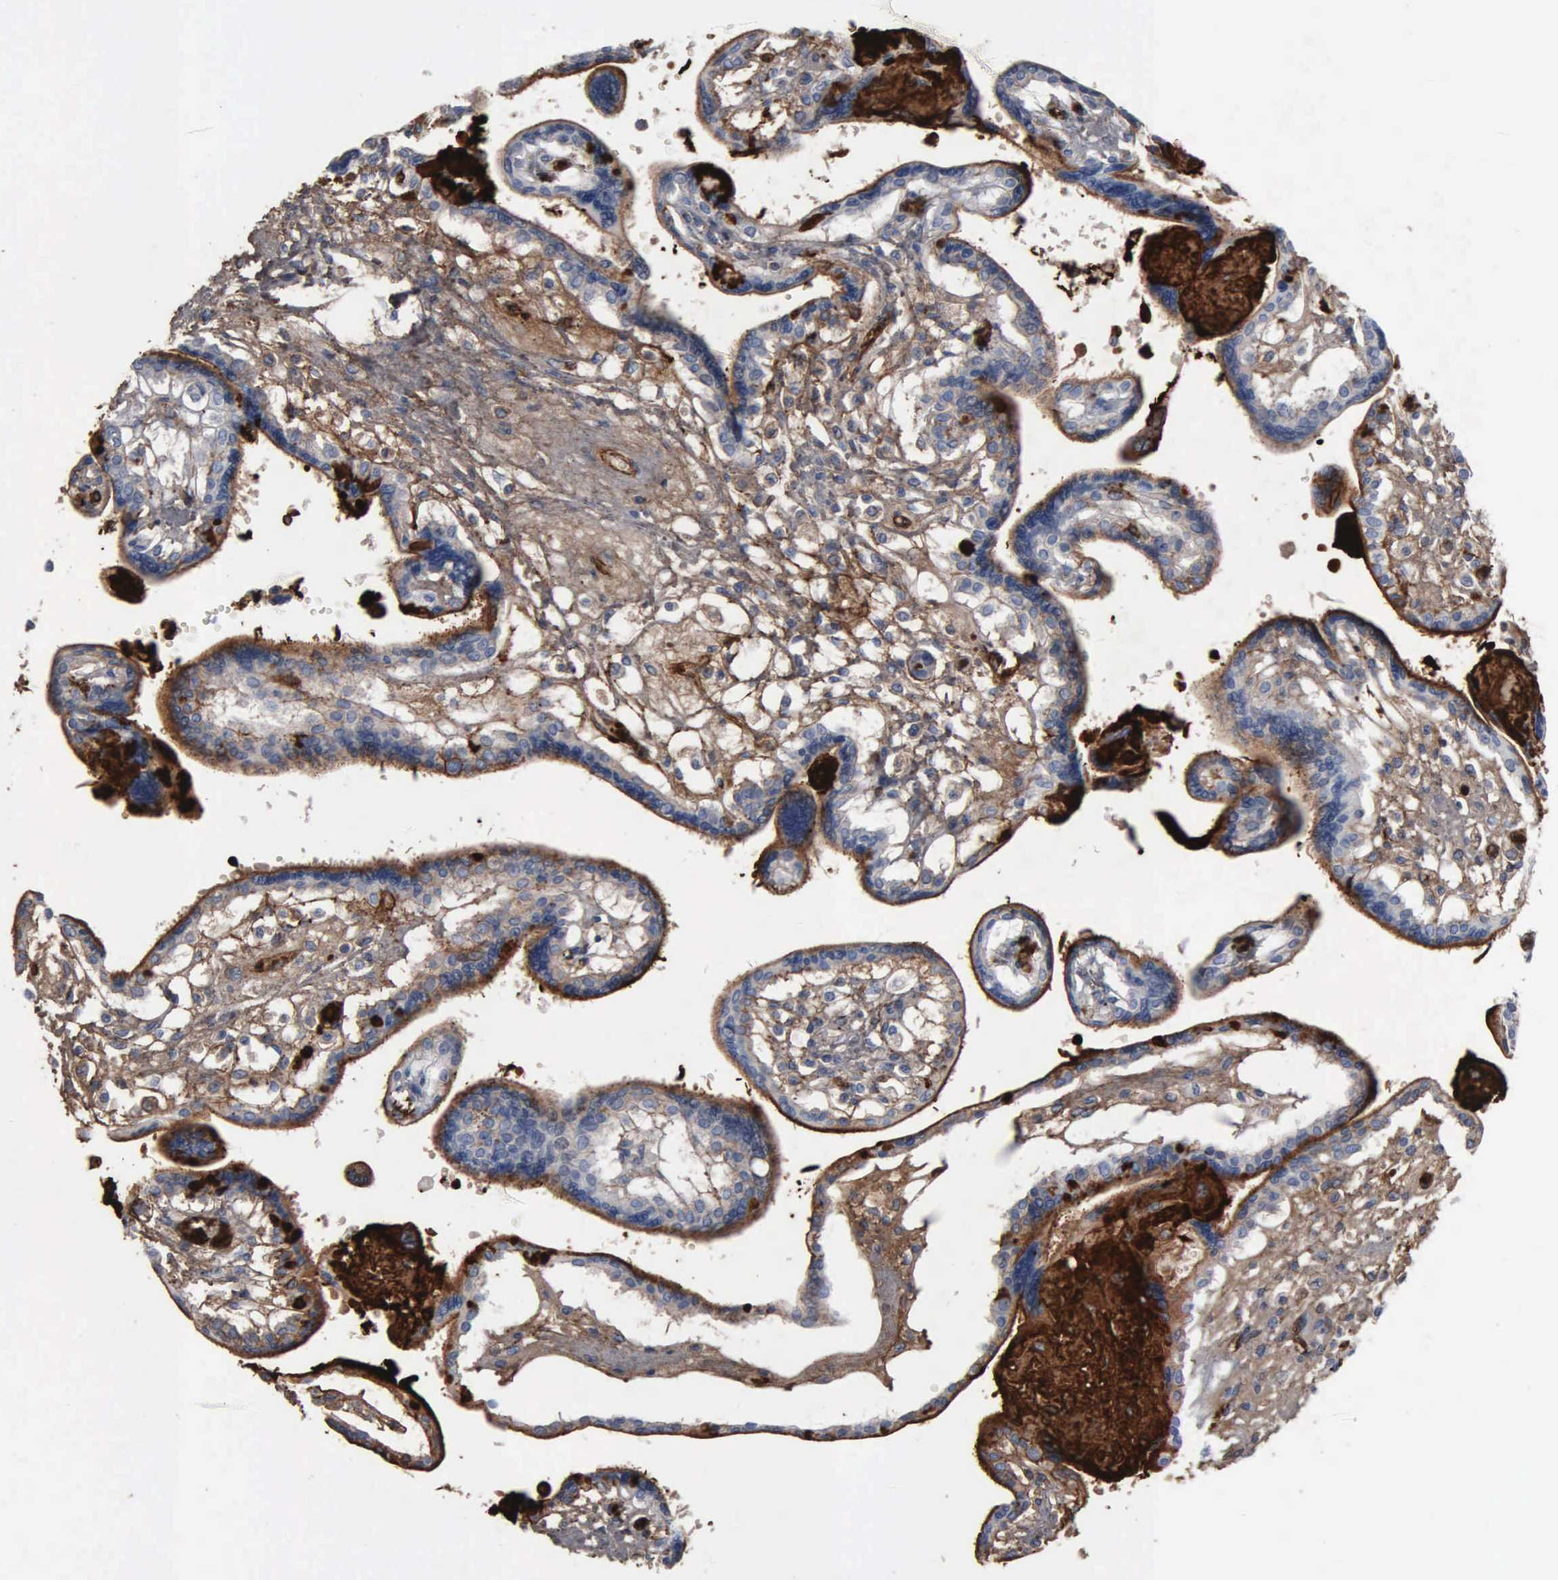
{"staining": {"intensity": "moderate", "quantity": ">75%", "location": "cytoplasmic/membranous"}, "tissue": "placenta", "cell_type": "Decidual cells", "image_type": "normal", "snomed": [{"axis": "morphology", "description": "Normal tissue, NOS"}, {"axis": "topography", "description": "Placenta"}], "caption": "DAB (3,3'-diaminobenzidine) immunohistochemical staining of unremarkable placenta reveals moderate cytoplasmic/membranous protein positivity in approximately >75% of decidual cells. Immunohistochemistry stains the protein of interest in brown and the nuclei are stained blue.", "gene": "FN1", "patient": {"sex": "female", "age": 31}}